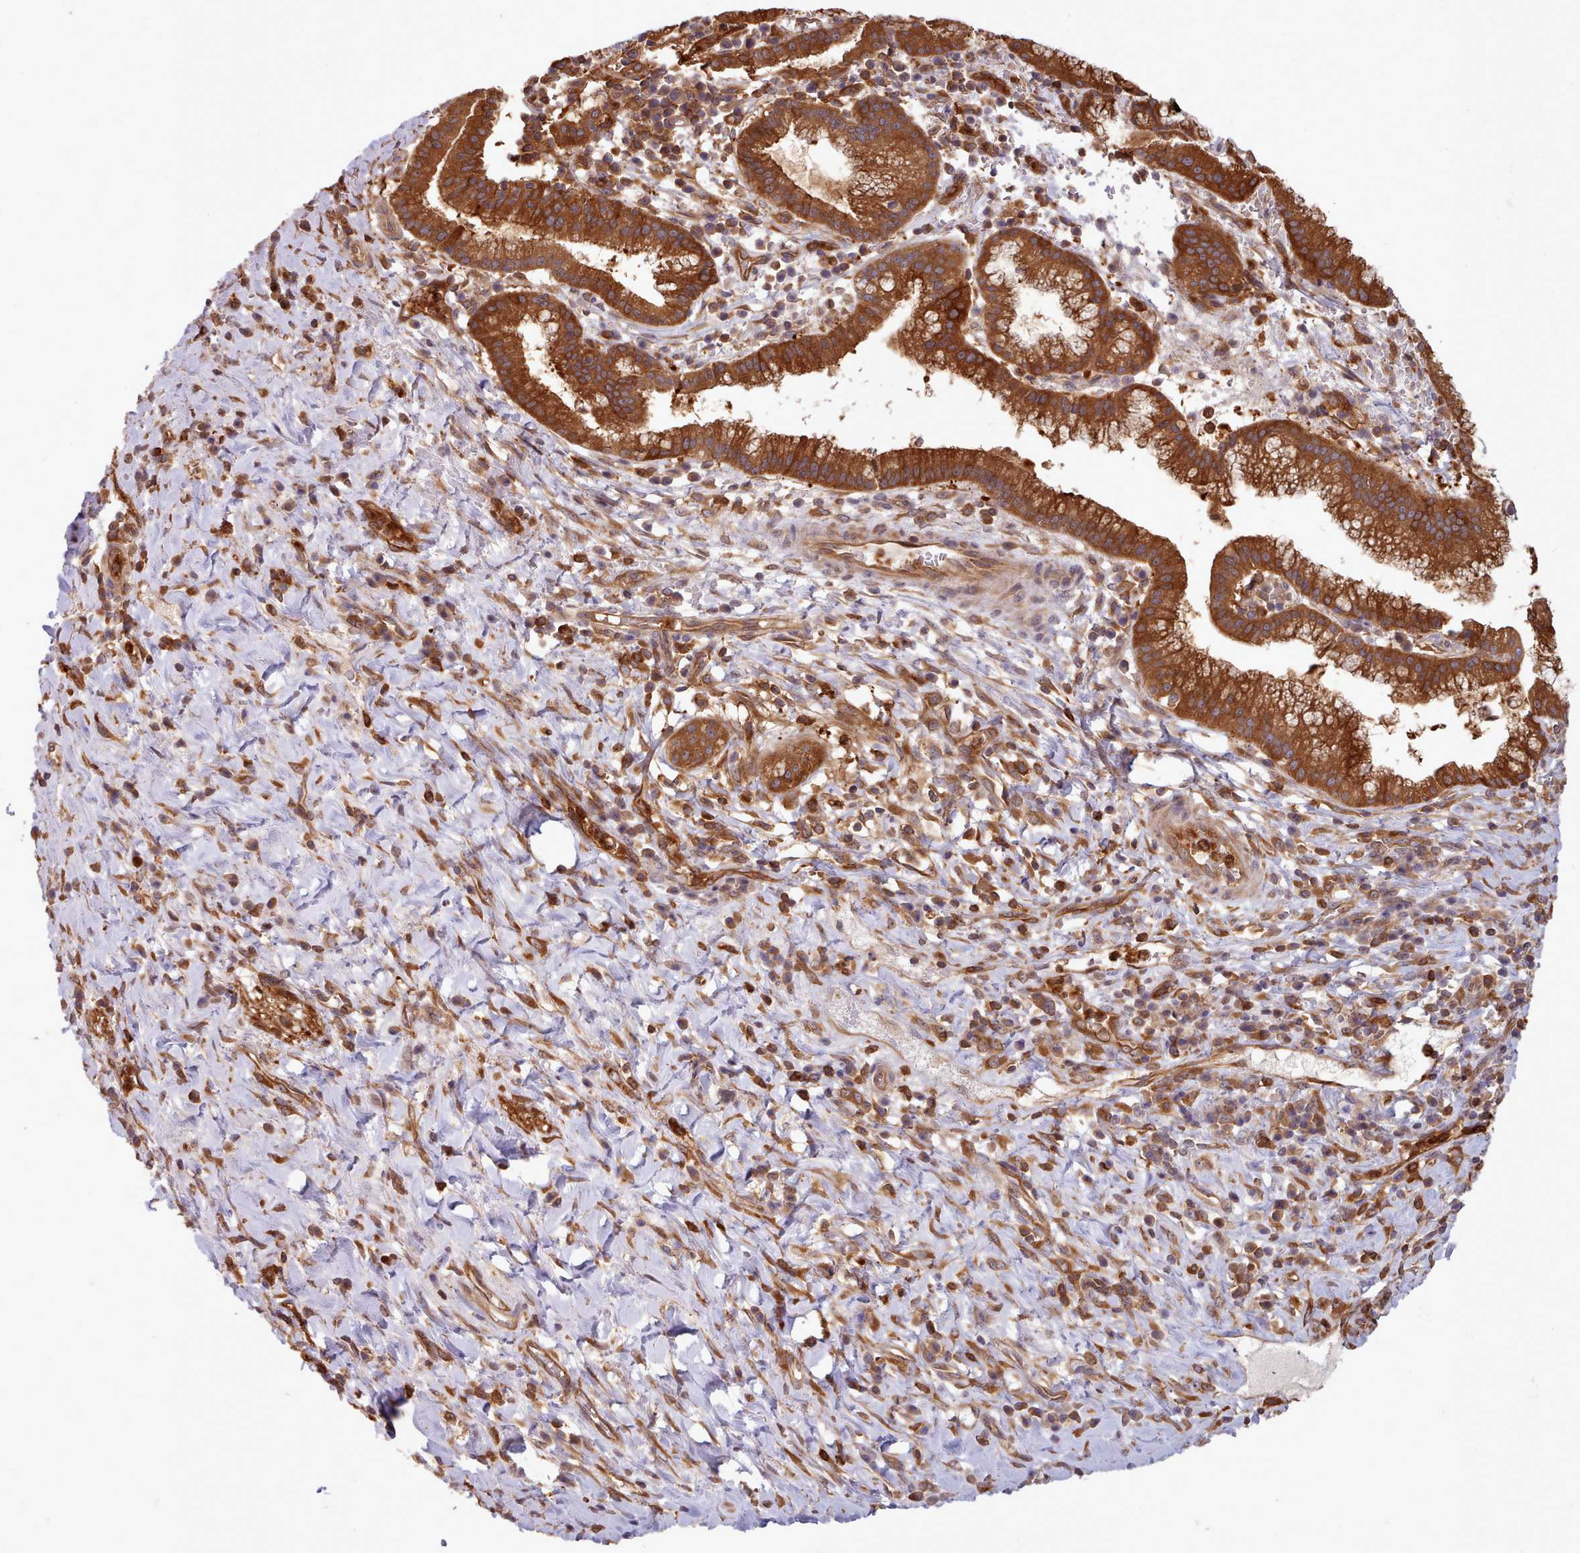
{"staining": {"intensity": "strong", "quantity": ">75%", "location": "cytoplasmic/membranous"}, "tissue": "pancreatic cancer", "cell_type": "Tumor cells", "image_type": "cancer", "snomed": [{"axis": "morphology", "description": "Adenocarcinoma, NOS"}, {"axis": "topography", "description": "Pancreas"}], "caption": "Tumor cells reveal high levels of strong cytoplasmic/membranous positivity in about >75% of cells in human pancreatic cancer (adenocarcinoma).", "gene": "SLC4A9", "patient": {"sex": "male", "age": 72}}